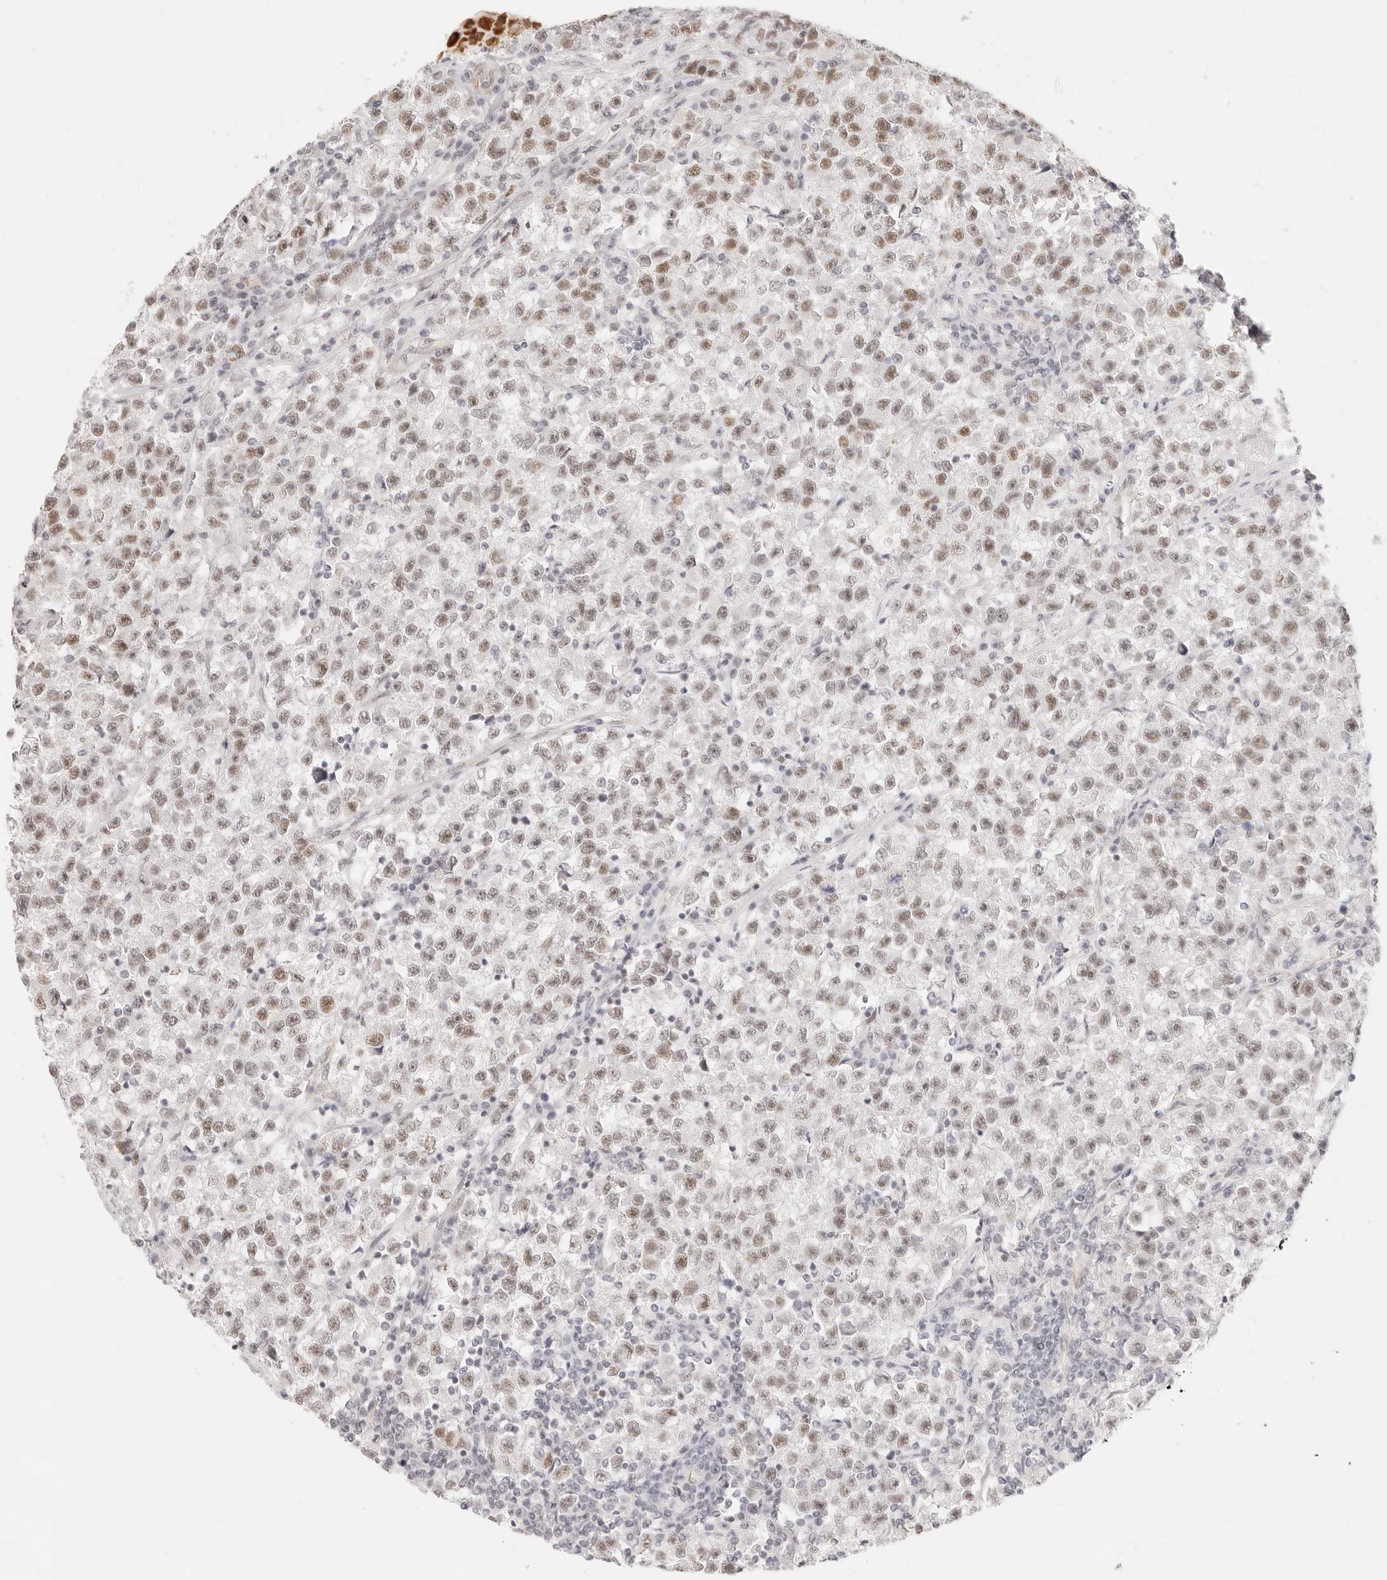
{"staining": {"intensity": "moderate", "quantity": "25%-75%", "location": "nuclear"}, "tissue": "testis cancer", "cell_type": "Tumor cells", "image_type": "cancer", "snomed": [{"axis": "morphology", "description": "Seminoma, NOS"}, {"axis": "topography", "description": "Testis"}], "caption": "This image reveals IHC staining of human testis seminoma, with medium moderate nuclear expression in about 25%-75% of tumor cells.", "gene": "ZC3H11A", "patient": {"sex": "male", "age": 22}}